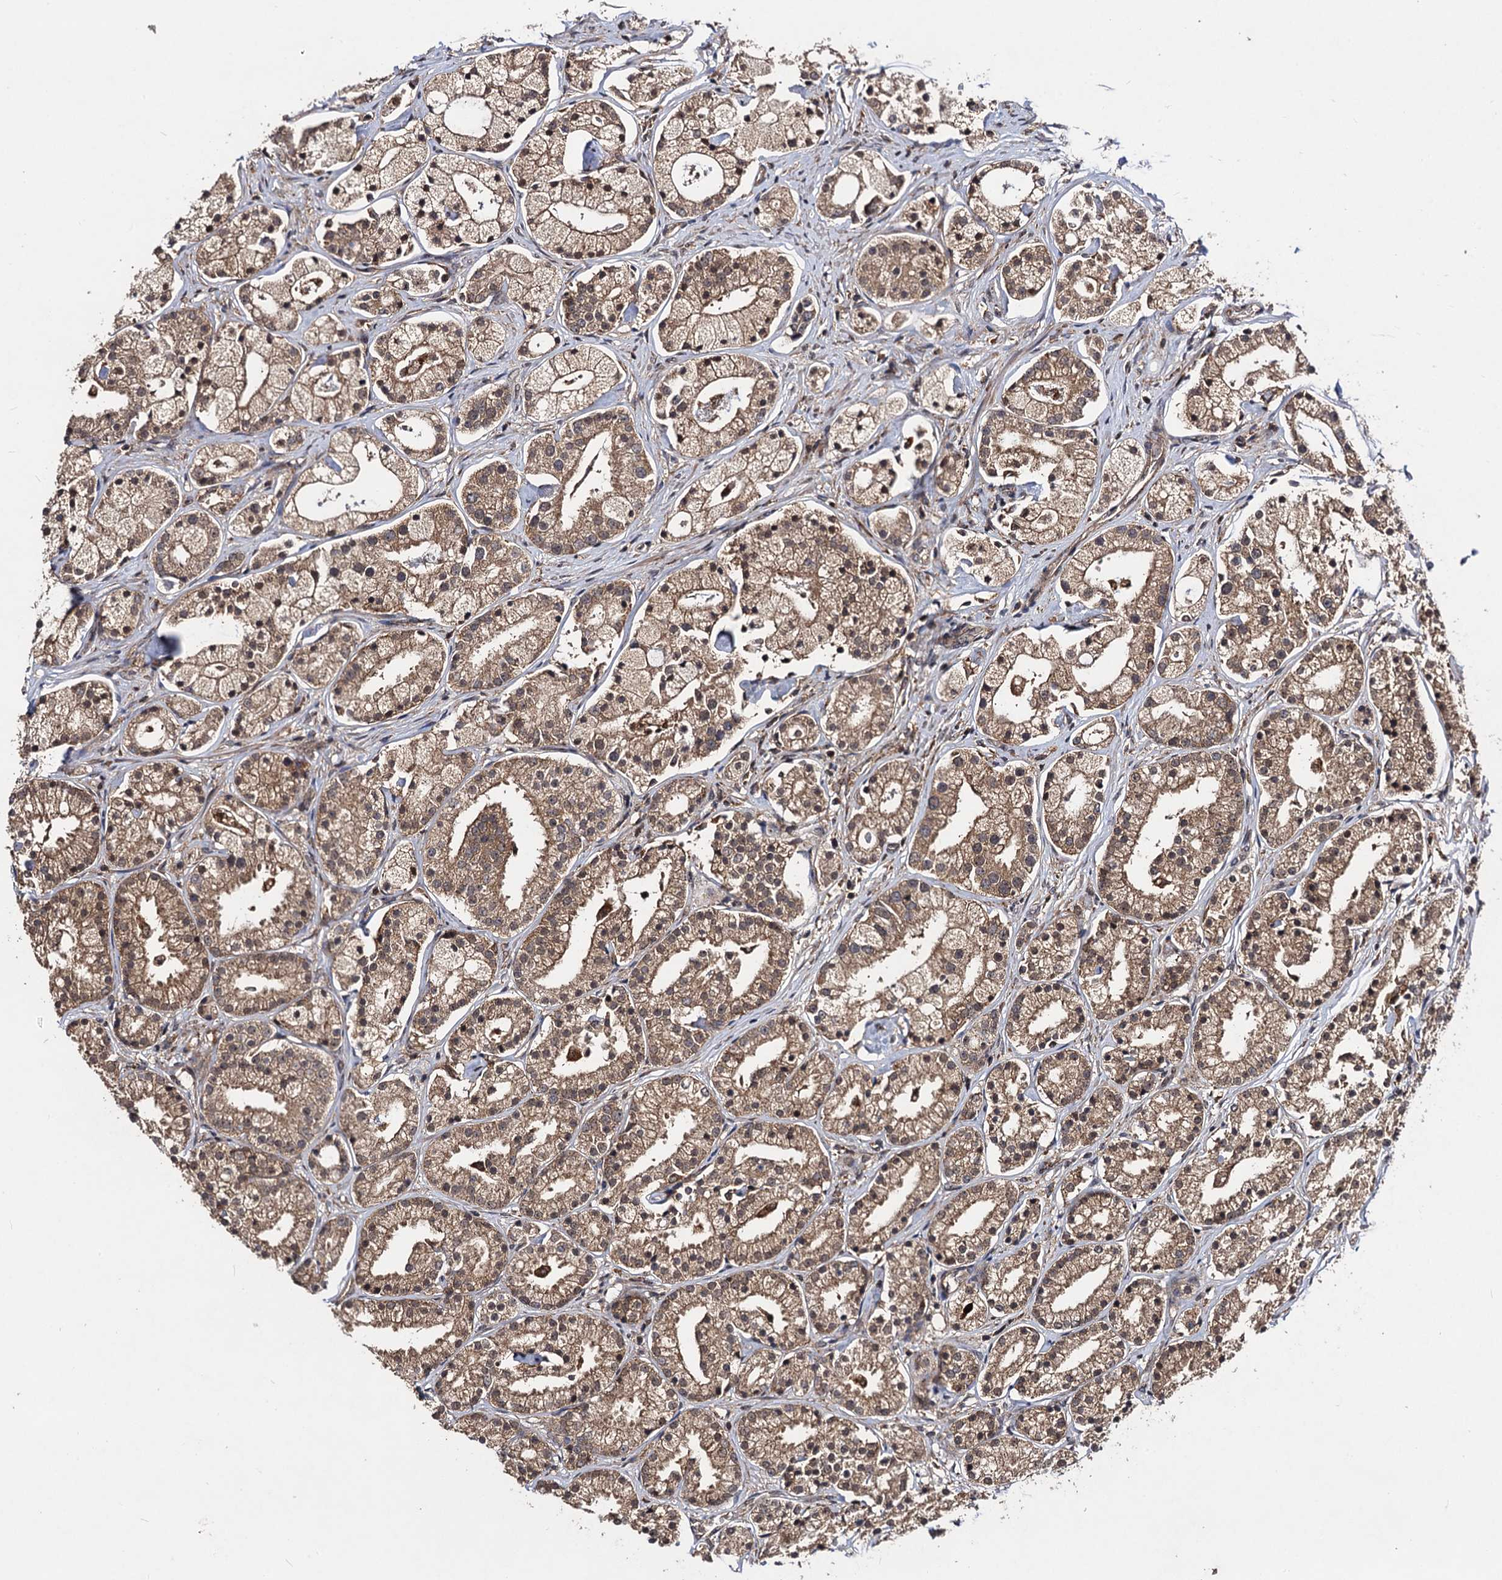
{"staining": {"intensity": "moderate", "quantity": ">75%", "location": "cytoplasmic/membranous"}, "tissue": "prostate cancer", "cell_type": "Tumor cells", "image_type": "cancer", "snomed": [{"axis": "morphology", "description": "Adenocarcinoma, High grade"}, {"axis": "topography", "description": "Prostate"}], "caption": "Immunohistochemistry (IHC) histopathology image of prostate cancer (high-grade adenocarcinoma) stained for a protein (brown), which displays medium levels of moderate cytoplasmic/membranous positivity in about >75% of tumor cells.", "gene": "KXD1", "patient": {"sex": "male", "age": 69}}